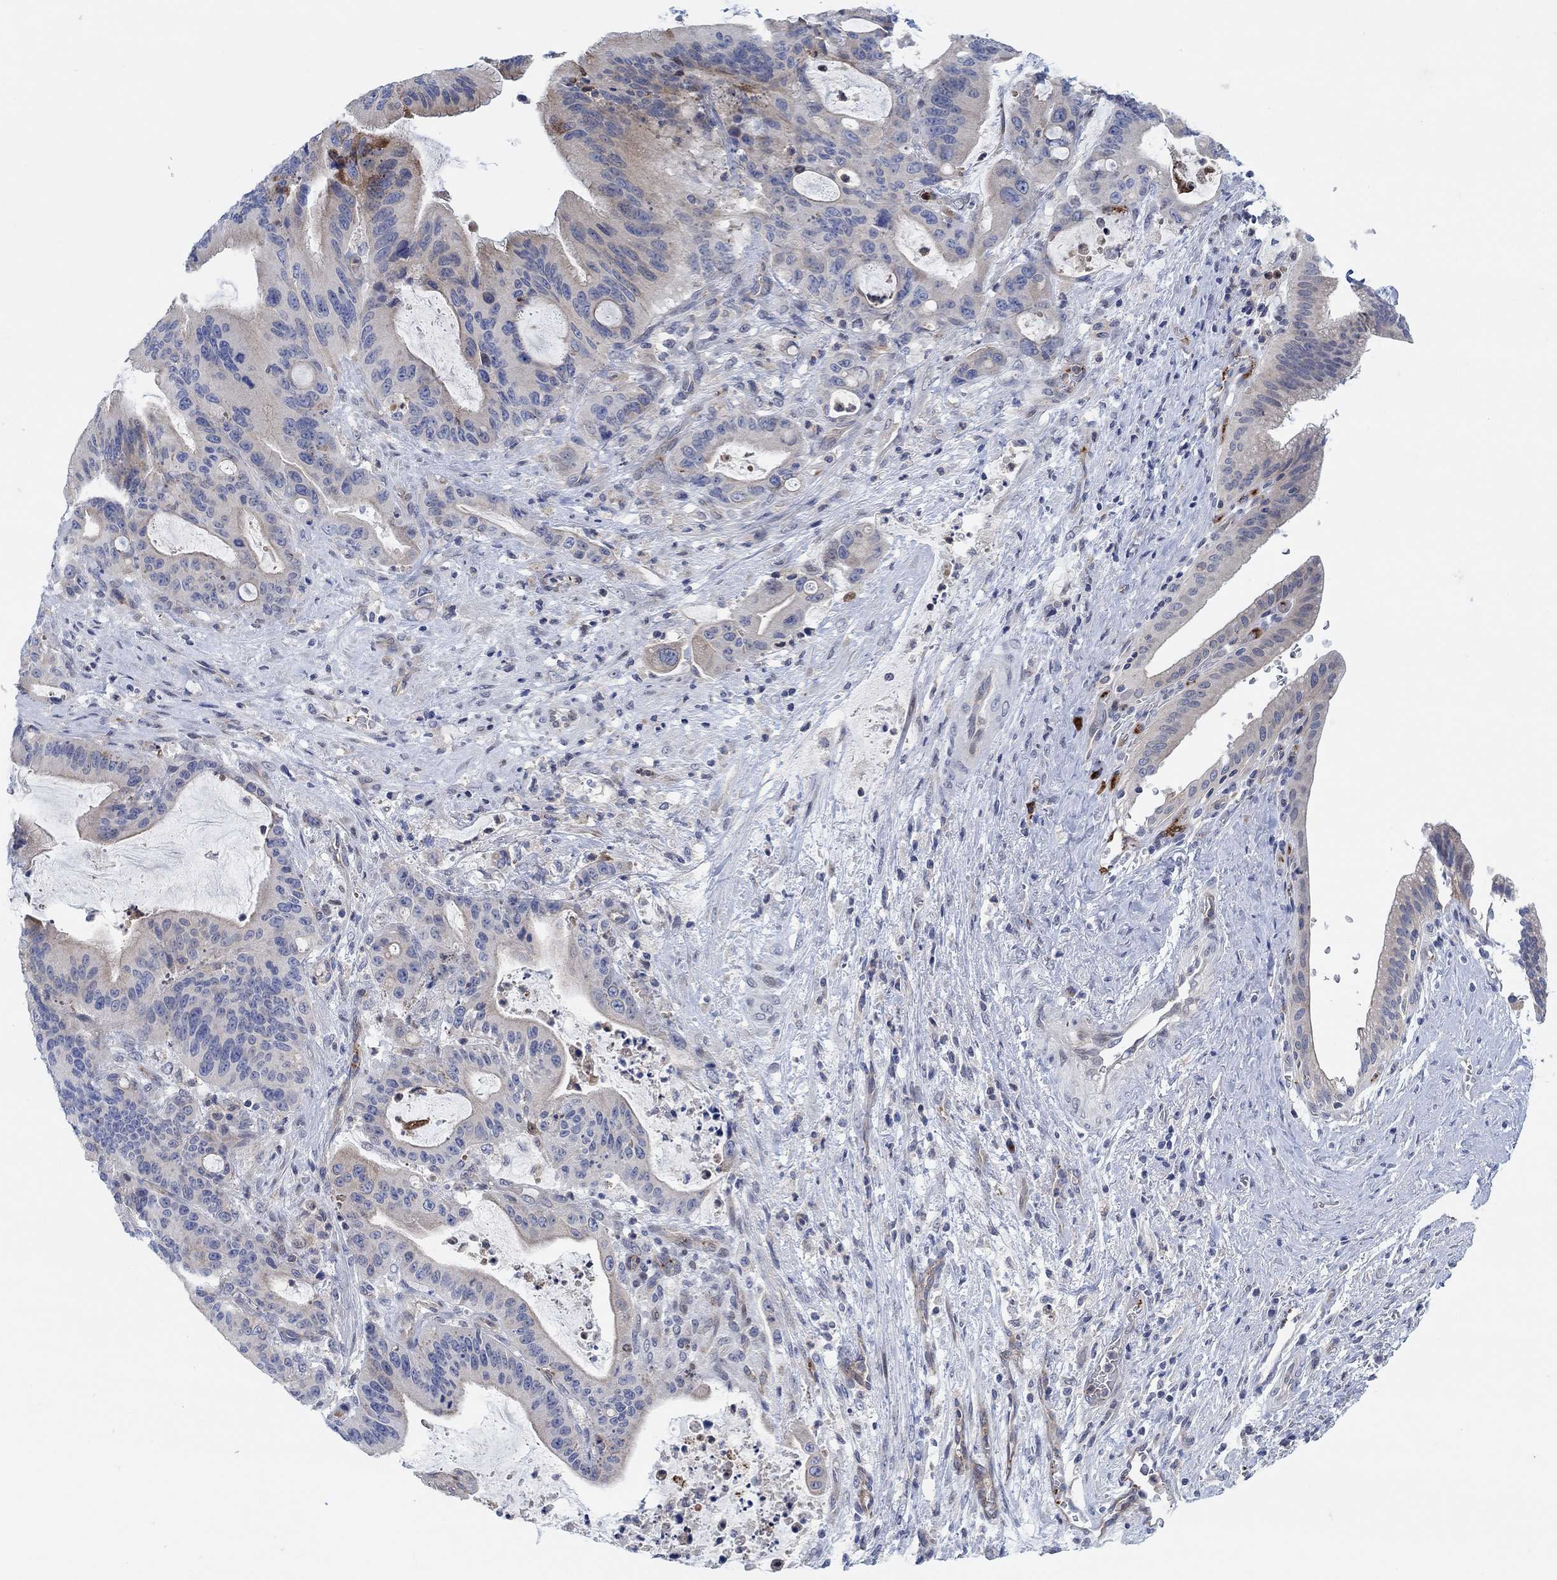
{"staining": {"intensity": "negative", "quantity": "none", "location": "none"}, "tissue": "liver cancer", "cell_type": "Tumor cells", "image_type": "cancer", "snomed": [{"axis": "morphology", "description": "Cholangiocarcinoma"}, {"axis": "topography", "description": "Liver"}], "caption": "Immunohistochemistry (IHC) photomicrograph of neoplastic tissue: cholangiocarcinoma (liver) stained with DAB displays no significant protein expression in tumor cells. The staining is performed using DAB brown chromogen with nuclei counter-stained in using hematoxylin.", "gene": "PMFBP1", "patient": {"sex": "female", "age": 73}}